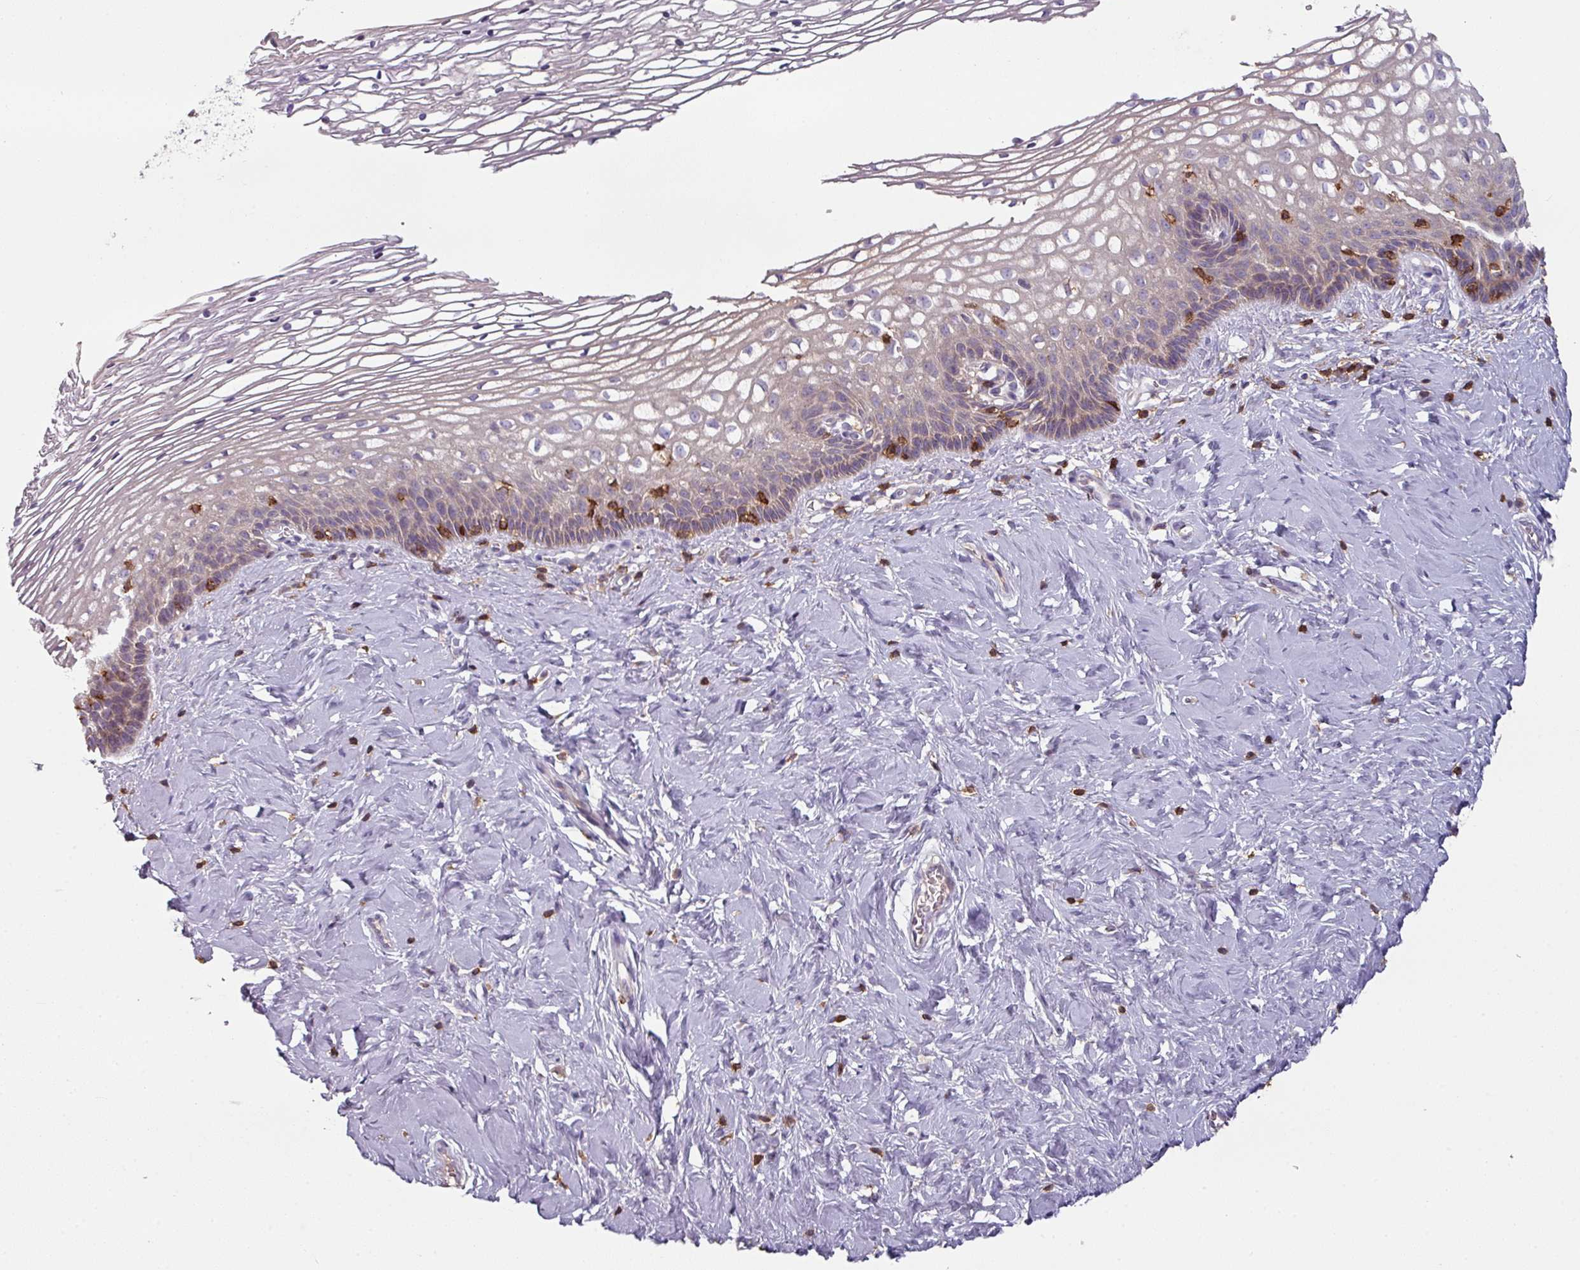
{"staining": {"intensity": "negative", "quantity": "none", "location": "none"}, "tissue": "cervix", "cell_type": "Glandular cells", "image_type": "normal", "snomed": [{"axis": "morphology", "description": "Normal tissue, NOS"}, {"axis": "topography", "description": "Cervix"}], "caption": "Immunohistochemistry (IHC) photomicrograph of normal cervix: cervix stained with DAB (3,3'-diaminobenzidine) reveals no significant protein positivity in glandular cells.", "gene": "CD3G", "patient": {"sex": "female", "age": 36}}